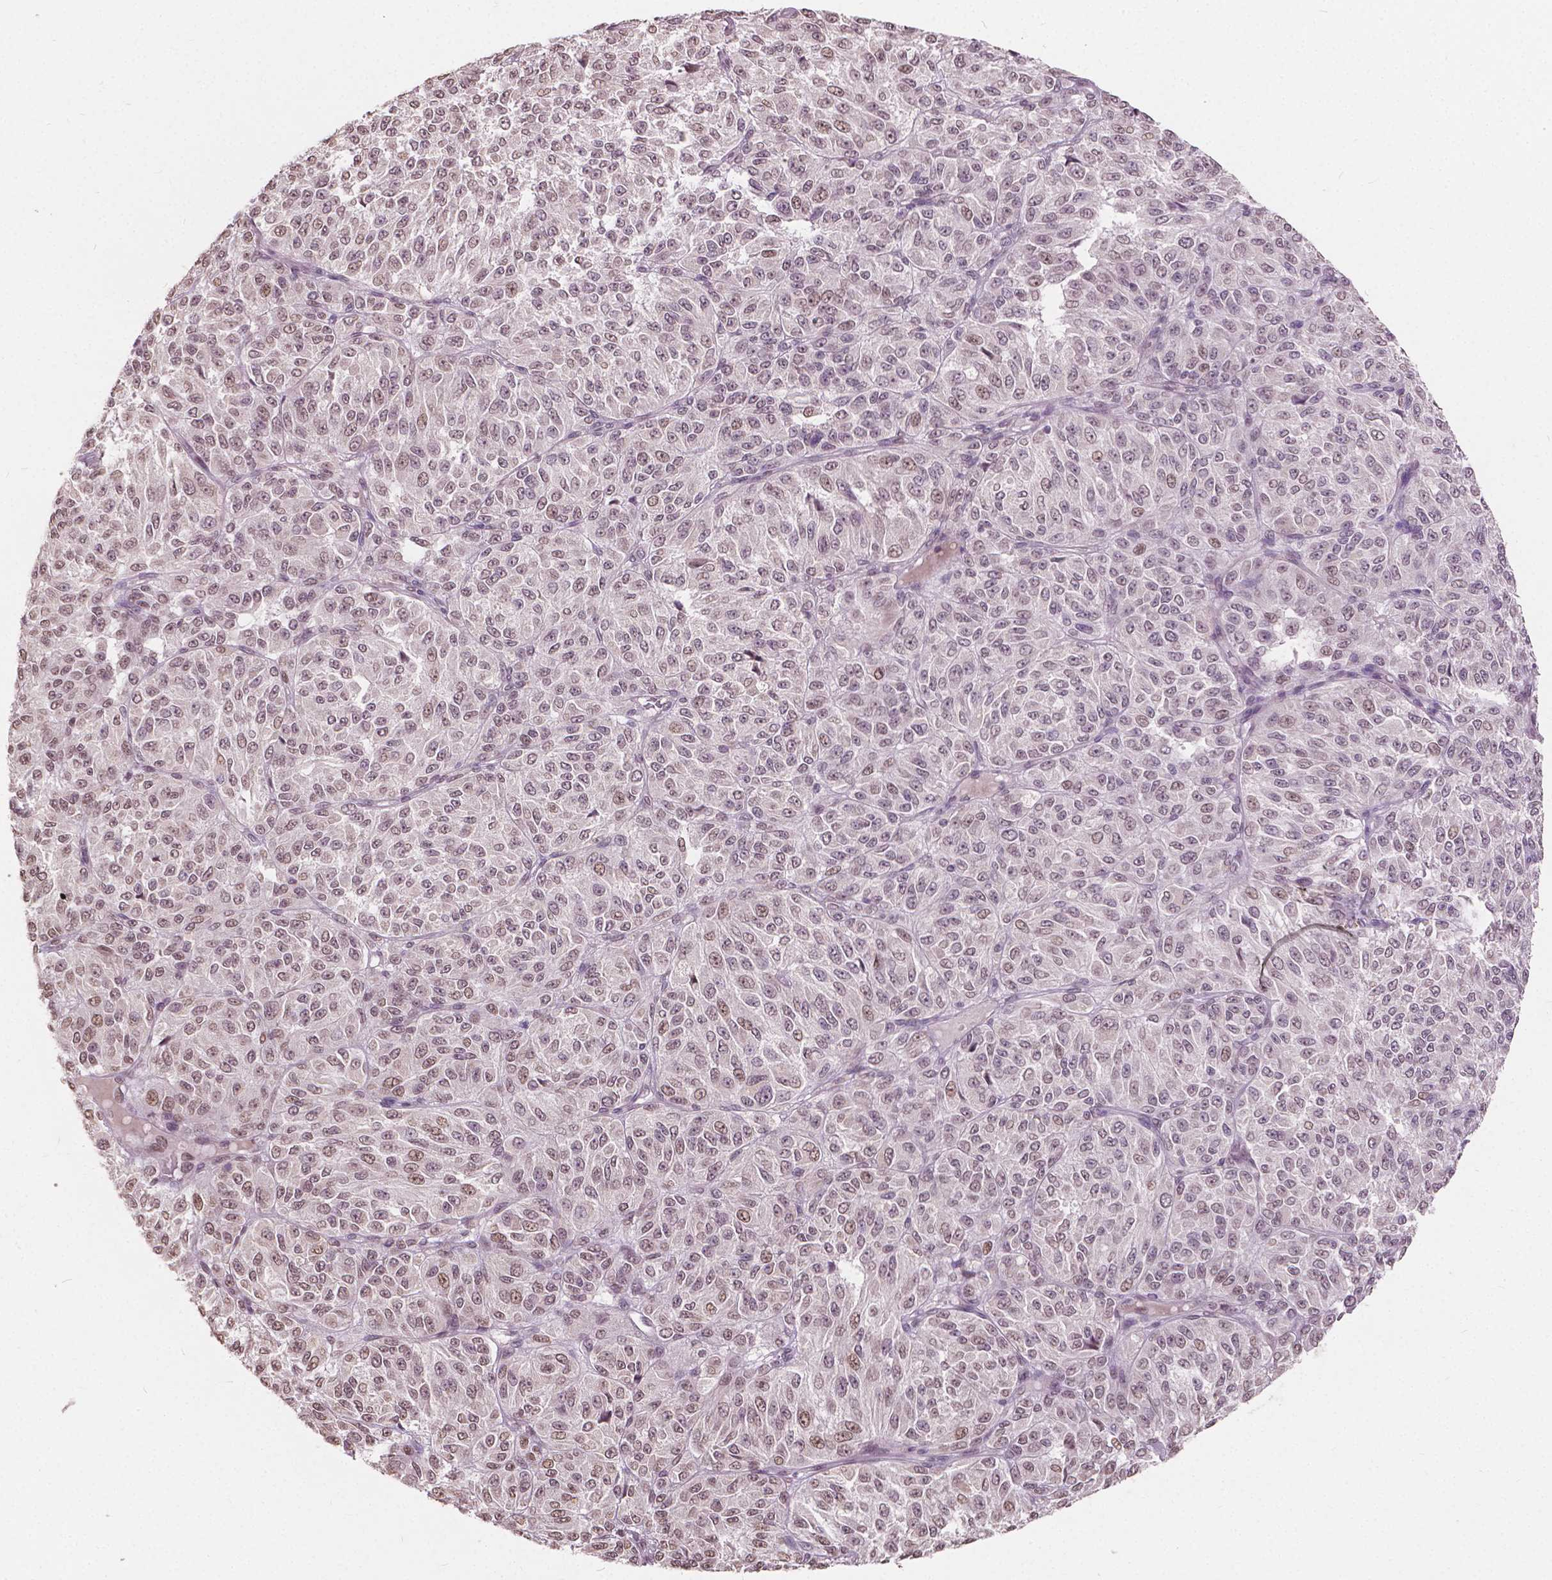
{"staining": {"intensity": "weak", "quantity": ">75%", "location": "nuclear"}, "tissue": "melanoma", "cell_type": "Tumor cells", "image_type": "cancer", "snomed": [{"axis": "morphology", "description": "Malignant melanoma, Metastatic site"}, {"axis": "topography", "description": "Brain"}], "caption": "Human malignant melanoma (metastatic site) stained for a protein (brown) displays weak nuclear positive staining in about >75% of tumor cells.", "gene": "HOXA10", "patient": {"sex": "female", "age": 56}}